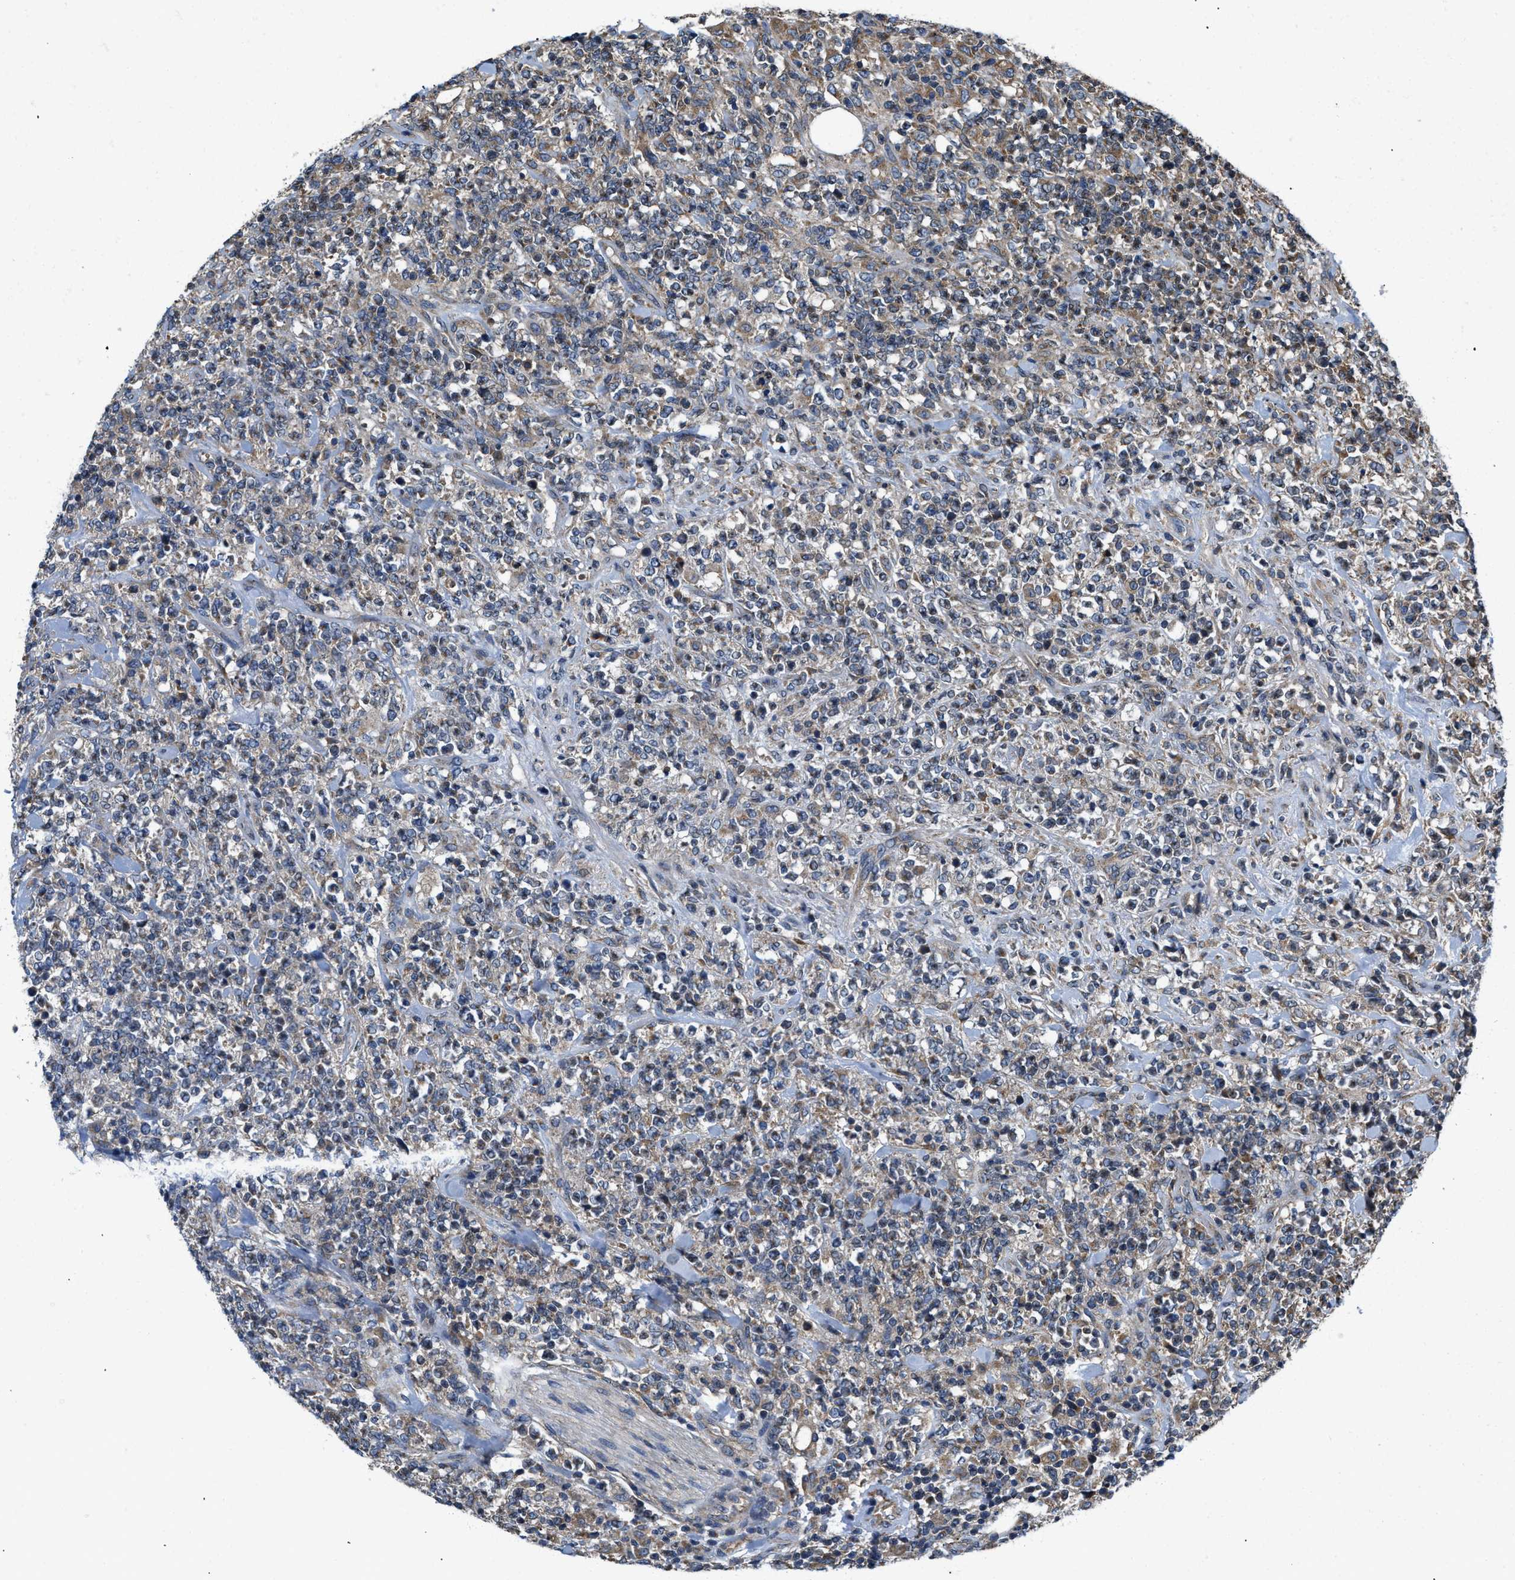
{"staining": {"intensity": "moderate", "quantity": ">75%", "location": "cytoplasmic/membranous"}, "tissue": "lymphoma", "cell_type": "Tumor cells", "image_type": "cancer", "snomed": [{"axis": "morphology", "description": "Malignant lymphoma, non-Hodgkin's type, High grade"}, {"axis": "topography", "description": "Soft tissue"}], "caption": "Human lymphoma stained with a brown dye demonstrates moderate cytoplasmic/membranous positive staining in approximately >75% of tumor cells.", "gene": "CEP128", "patient": {"sex": "male", "age": 18}}